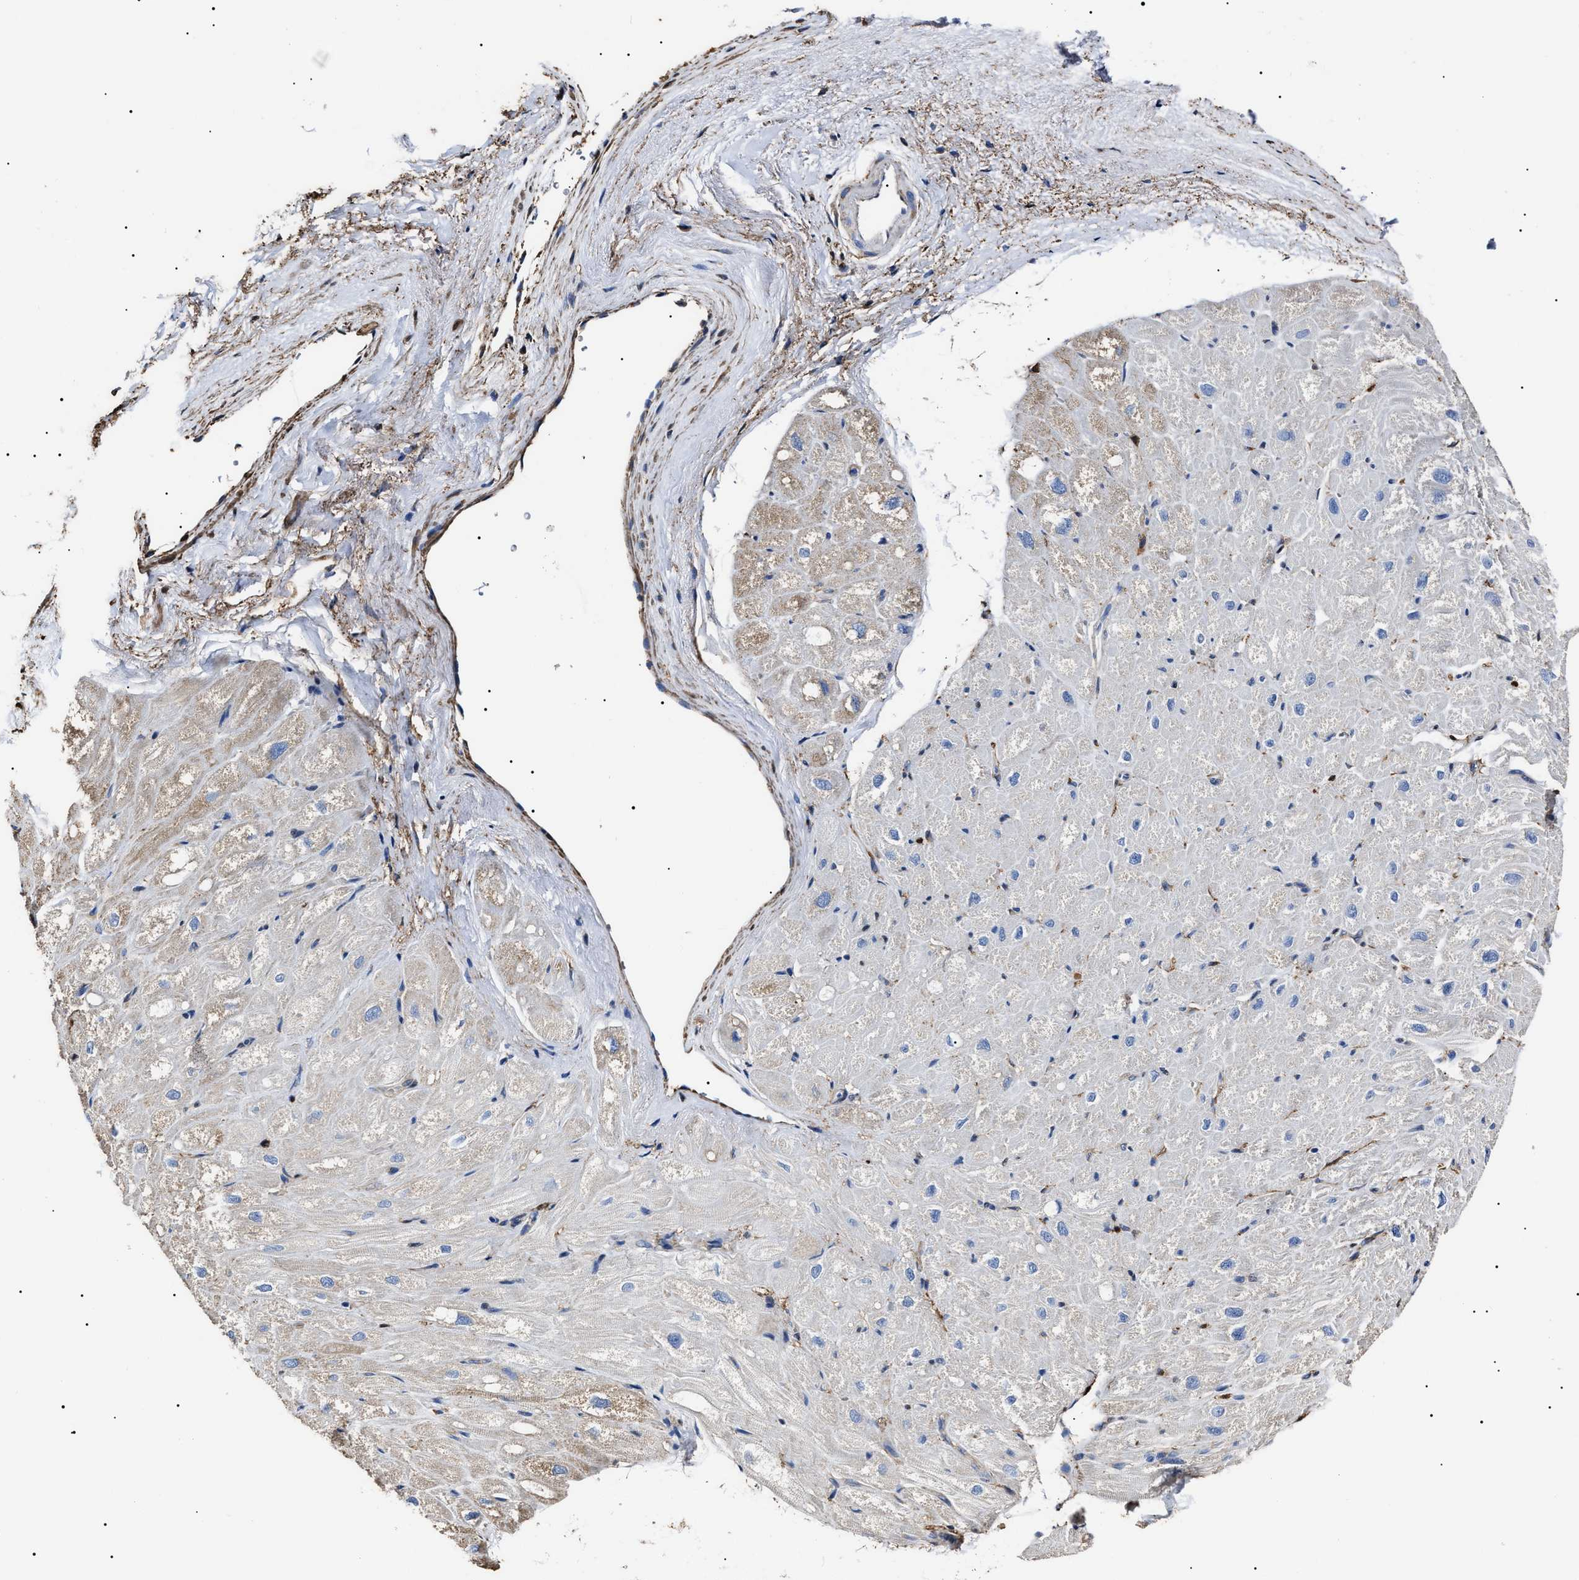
{"staining": {"intensity": "weak", "quantity": "<25%", "location": "cytoplasmic/membranous"}, "tissue": "heart muscle", "cell_type": "Cardiomyocytes", "image_type": "normal", "snomed": [{"axis": "morphology", "description": "Normal tissue, NOS"}, {"axis": "topography", "description": "Heart"}], "caption": "This micrograph is of normal heart muscle stained with immunohistochemistry to label a protein in brown with the nuclei are counter-stained blue. There is no expression in cardiomyocytes. Nuclei are stained in blue.", "gene": "ALDH1A1", "patient": {"sex": "male", "age": 49}}